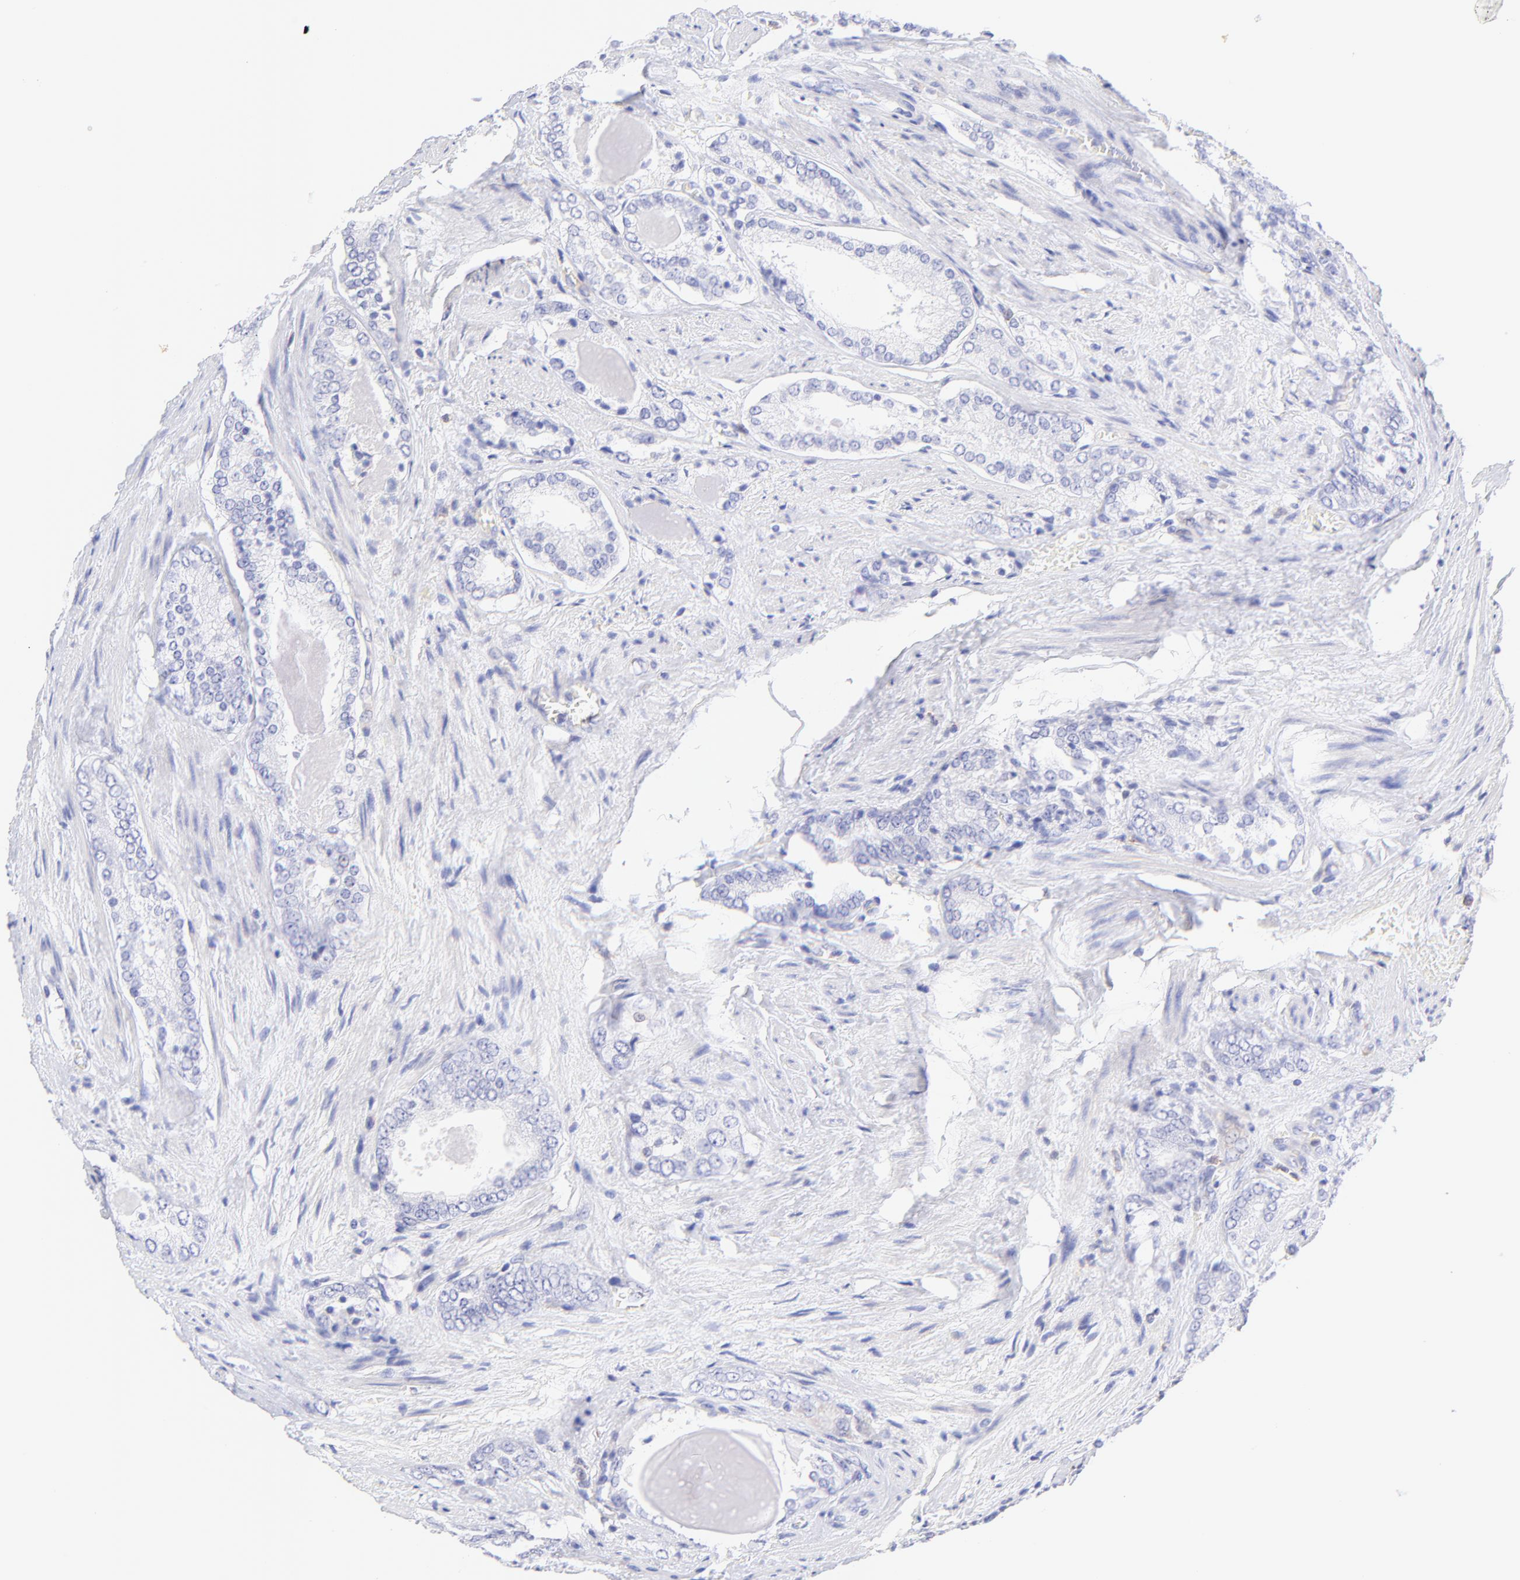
{"staining": {"intensity": "negative", "quantity": "none", "location": "none"}, "tissue": "prostate cancer", "cell_type": "Tumor cells", "image_type": "cancer", "snomed": [{"axis": "morphology", "description": "Adenocarcinoma, Medium grade"}, {"axis": "topography", "description": "Prostate"}], "caption": "Protein analysis of medium-grade adenocarcinoma (prostate) exhibits no significant expression in tumor cells.", "gene": "IRAG2", "patient": {"sex": "male", "age": 60}}